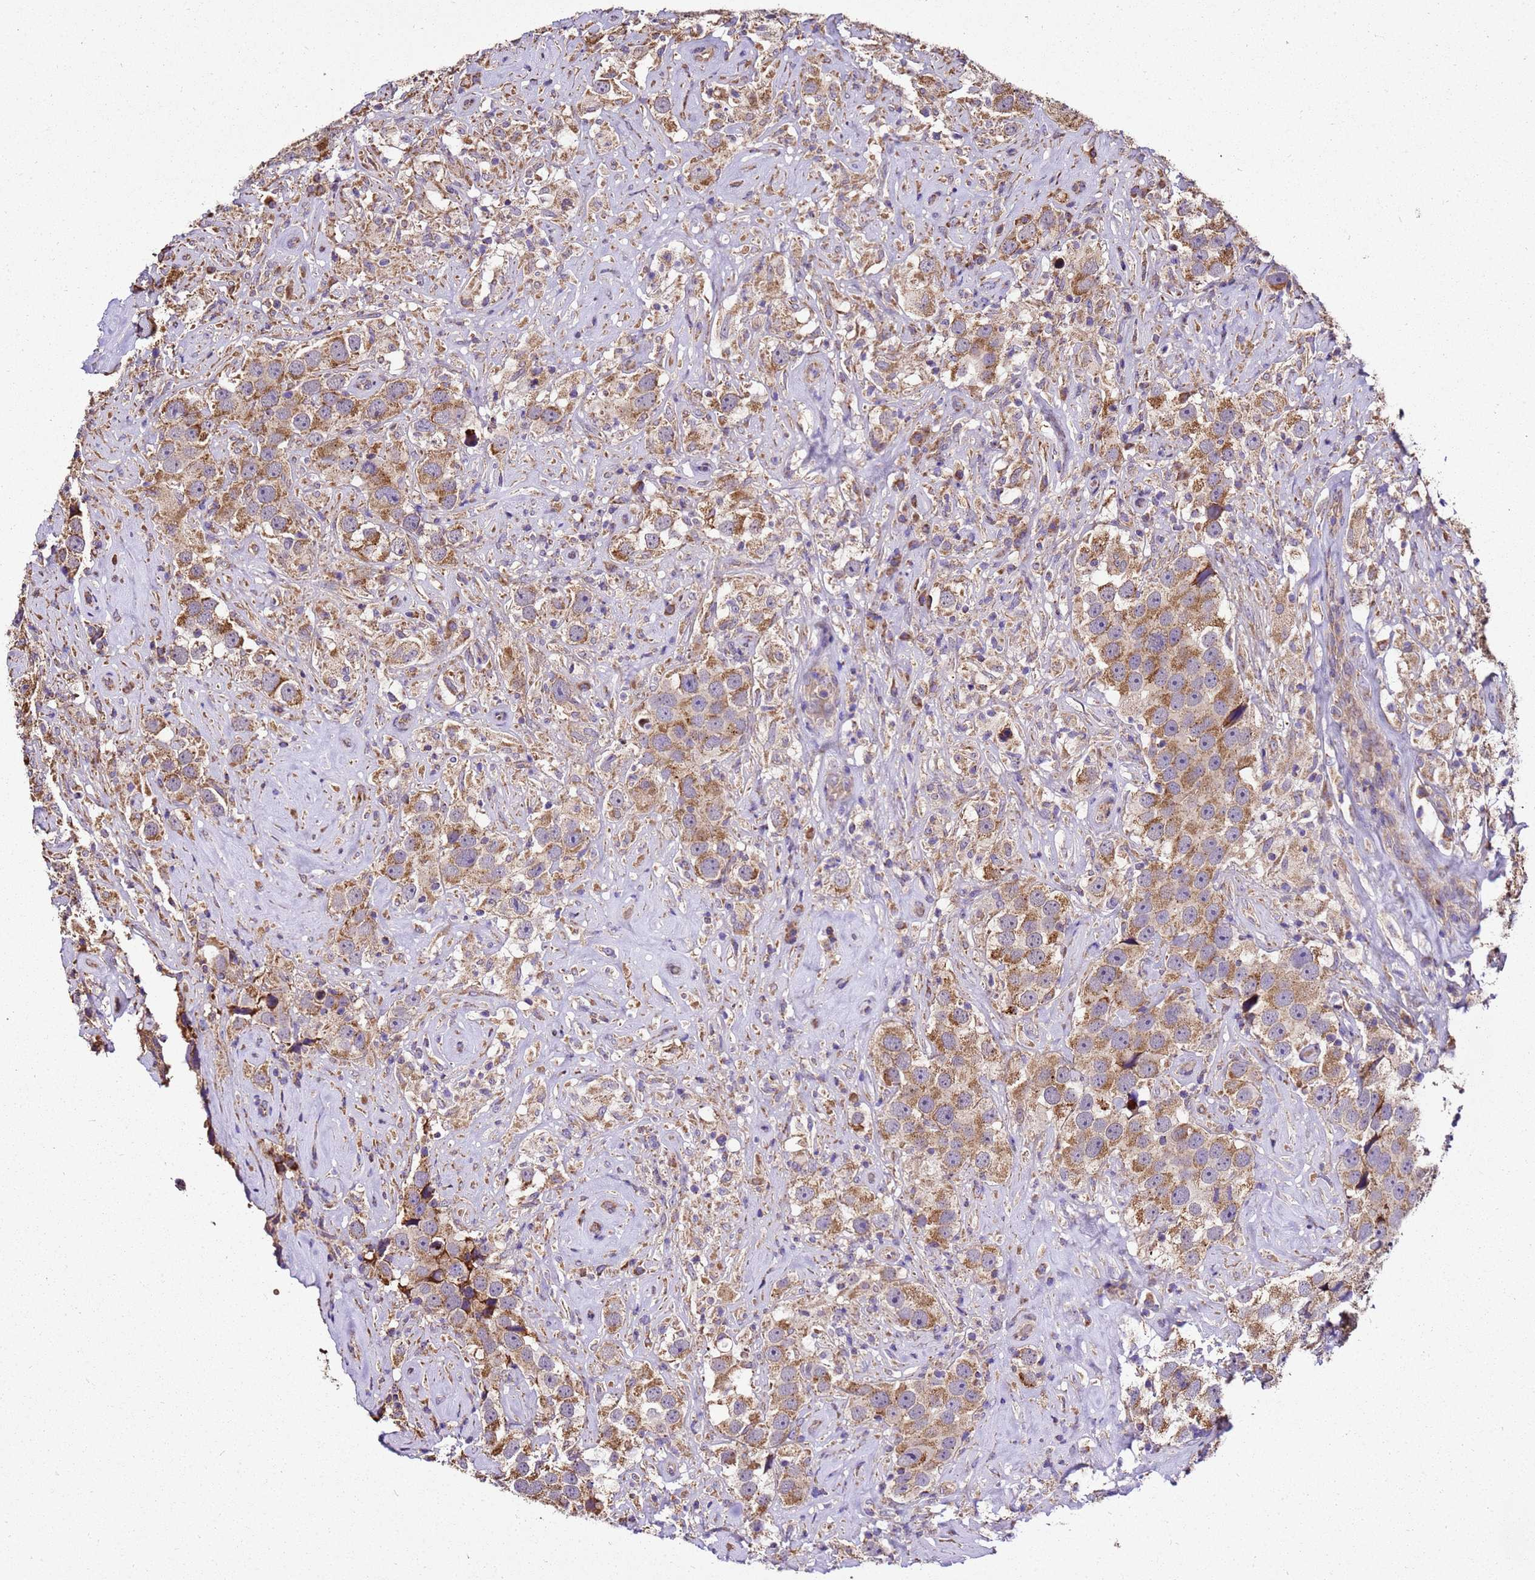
{"staining": {"intensity": "moderate", "quantity": ">75%", "location": "cytoplasmic/membranous"}, "tissue": "testis cancer", "cell_type": "Tumor cells", "image_type": "cancer", "snomed": [{"axis": "morphology", "description": "Seminoma, NOS"}, {"axis": "topography", "description": "Testis"}], "caption": "The immunohistochemical stain shows moderate cytoplasmic/membranous staining in tumor cells of testis seminoma tissue.", "gene": "LRRIQ1", "patient": {"sex": "male", "age": 49}}